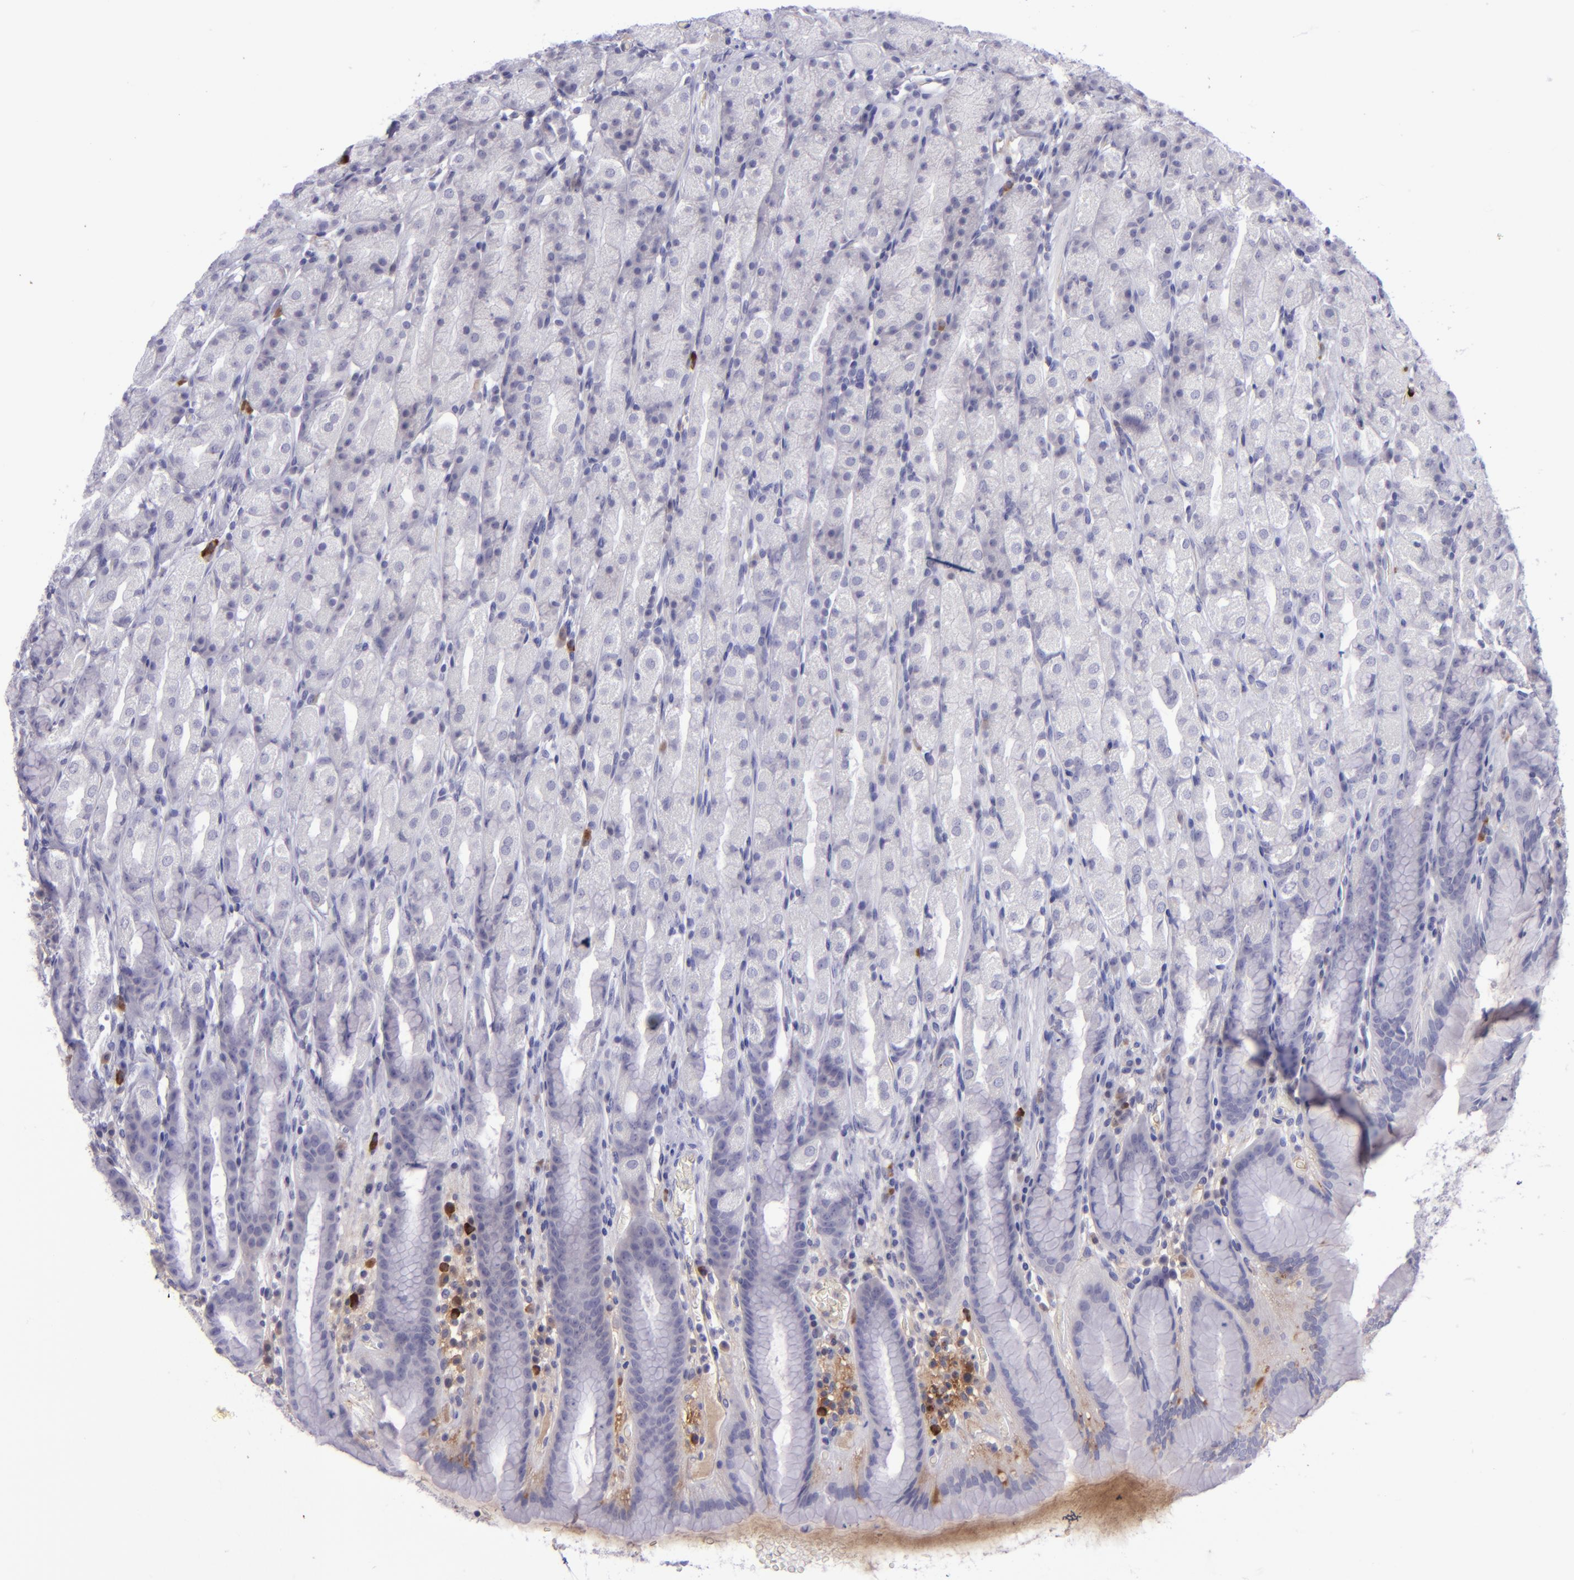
{"staining": {"intensity": "negative", "quantity": "none", "location": "none"}, "tissue": "stomach", "cell_type": "Glandular cells", "image_type": "normal", "snomed": [{"axis": "morphology", "description": "Normal tissue, NOS"}, {"axis": "topography", "description": "Stomach, upper"}], "caption": "Immunohistochemical staining of unremarkable human stomach shows no significant expression in glandular cells. (DAB IHC, high magnification).", "gene": "POU2F2", "patient": {"sex": "male", "age": 68}}